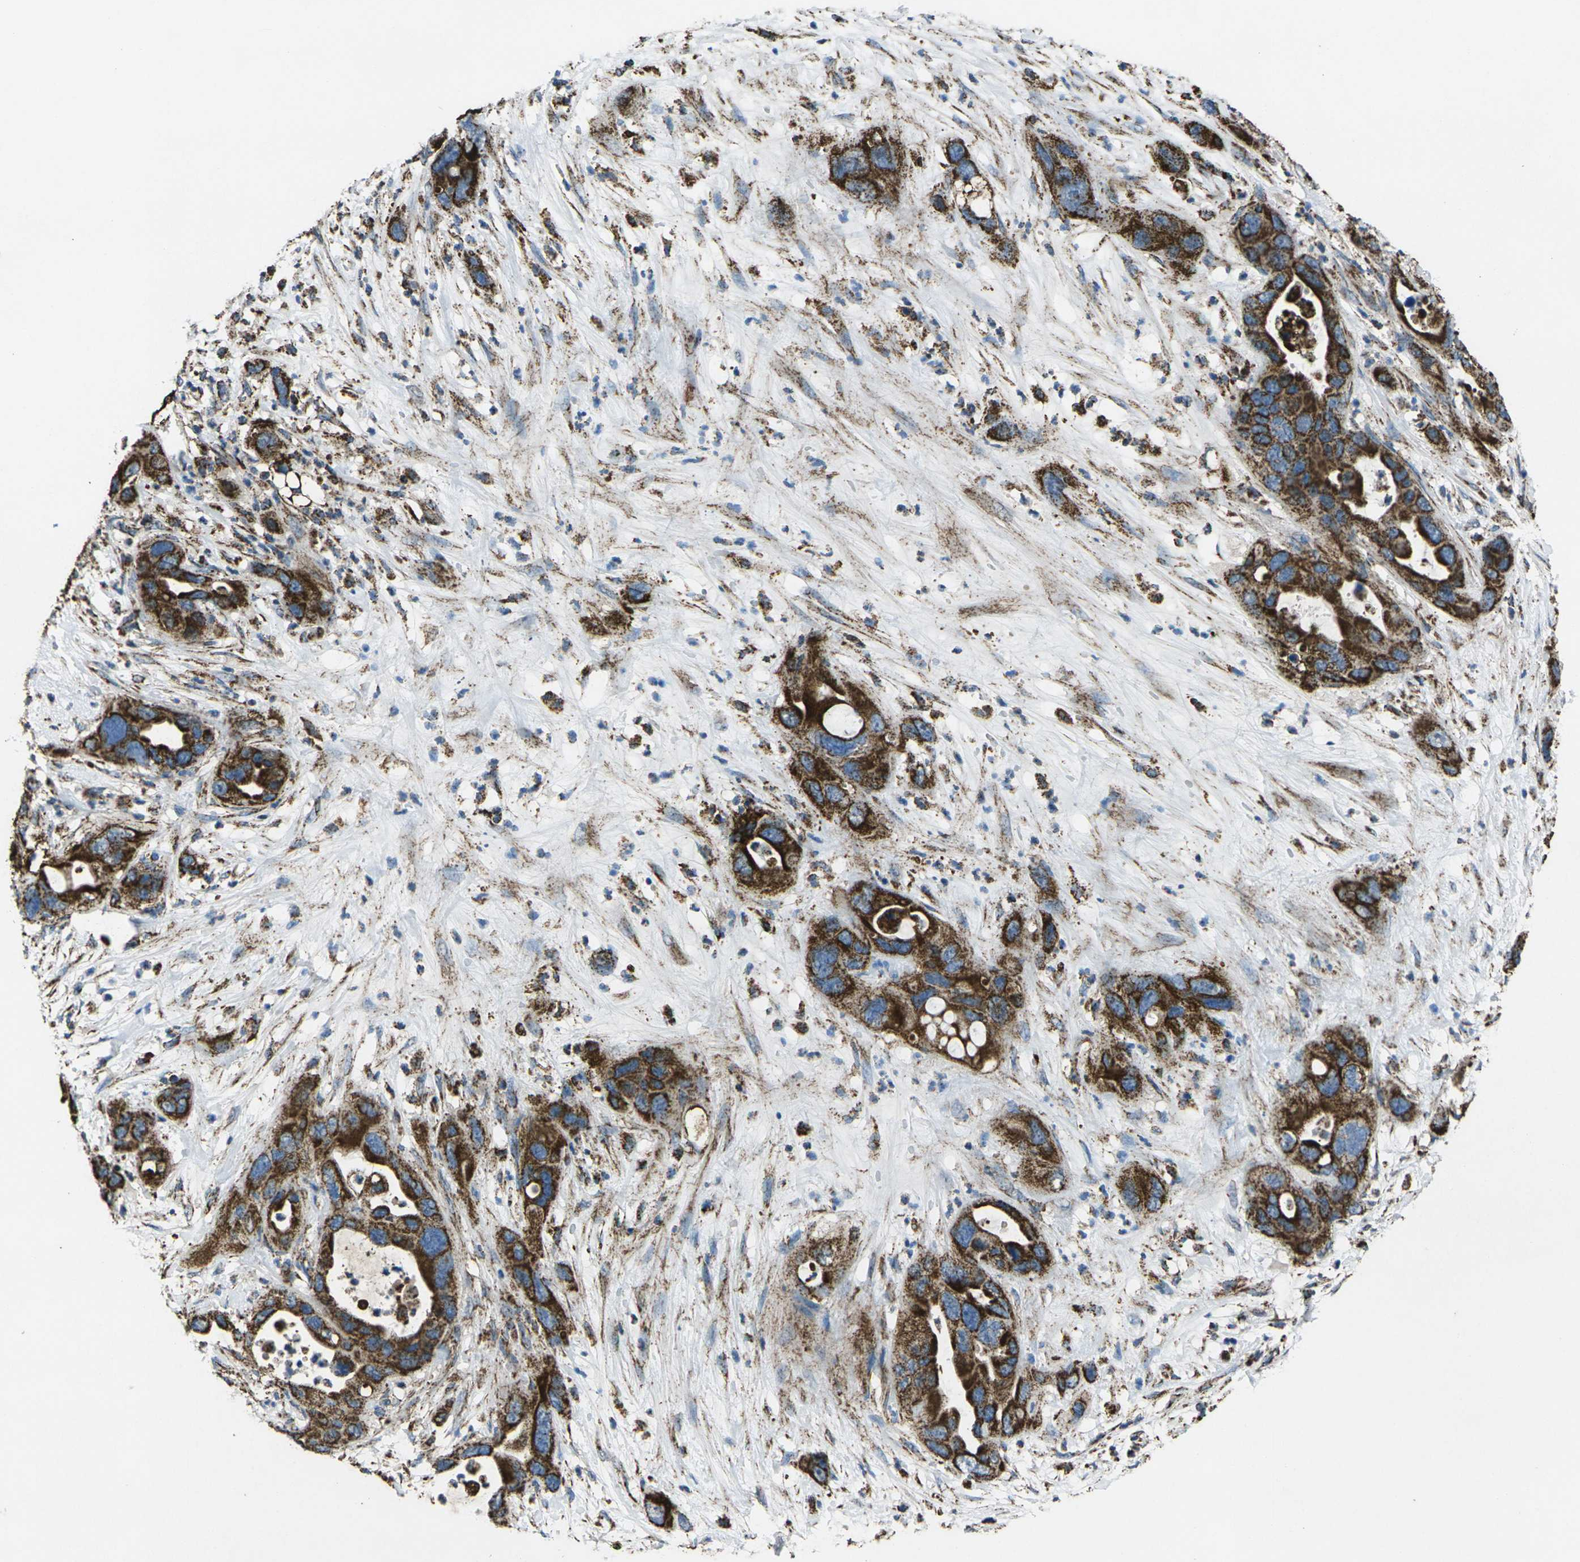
{"staining": {"intensity": "strong", "quantity": ">75%", "location": "cytoplasmic/membranous"}, "tissue": "pancreatic cancer", "cell_type": "Tumor cells", "image_type": "cancer", "snomed": [{"axis": "morphology", "description": "Adenocarcinoma, NOS"}, {"axis": "topography", "description": "Pancreas"}], "caption": "Protein staining of pancreatic cancer (adenocarcinoma) tissue displays strong cytoplasmic/membranous staining in approximately >75% of tumor cells.", "gene": "KLHL5", "patient": {"sex": "female", "age": 71}}